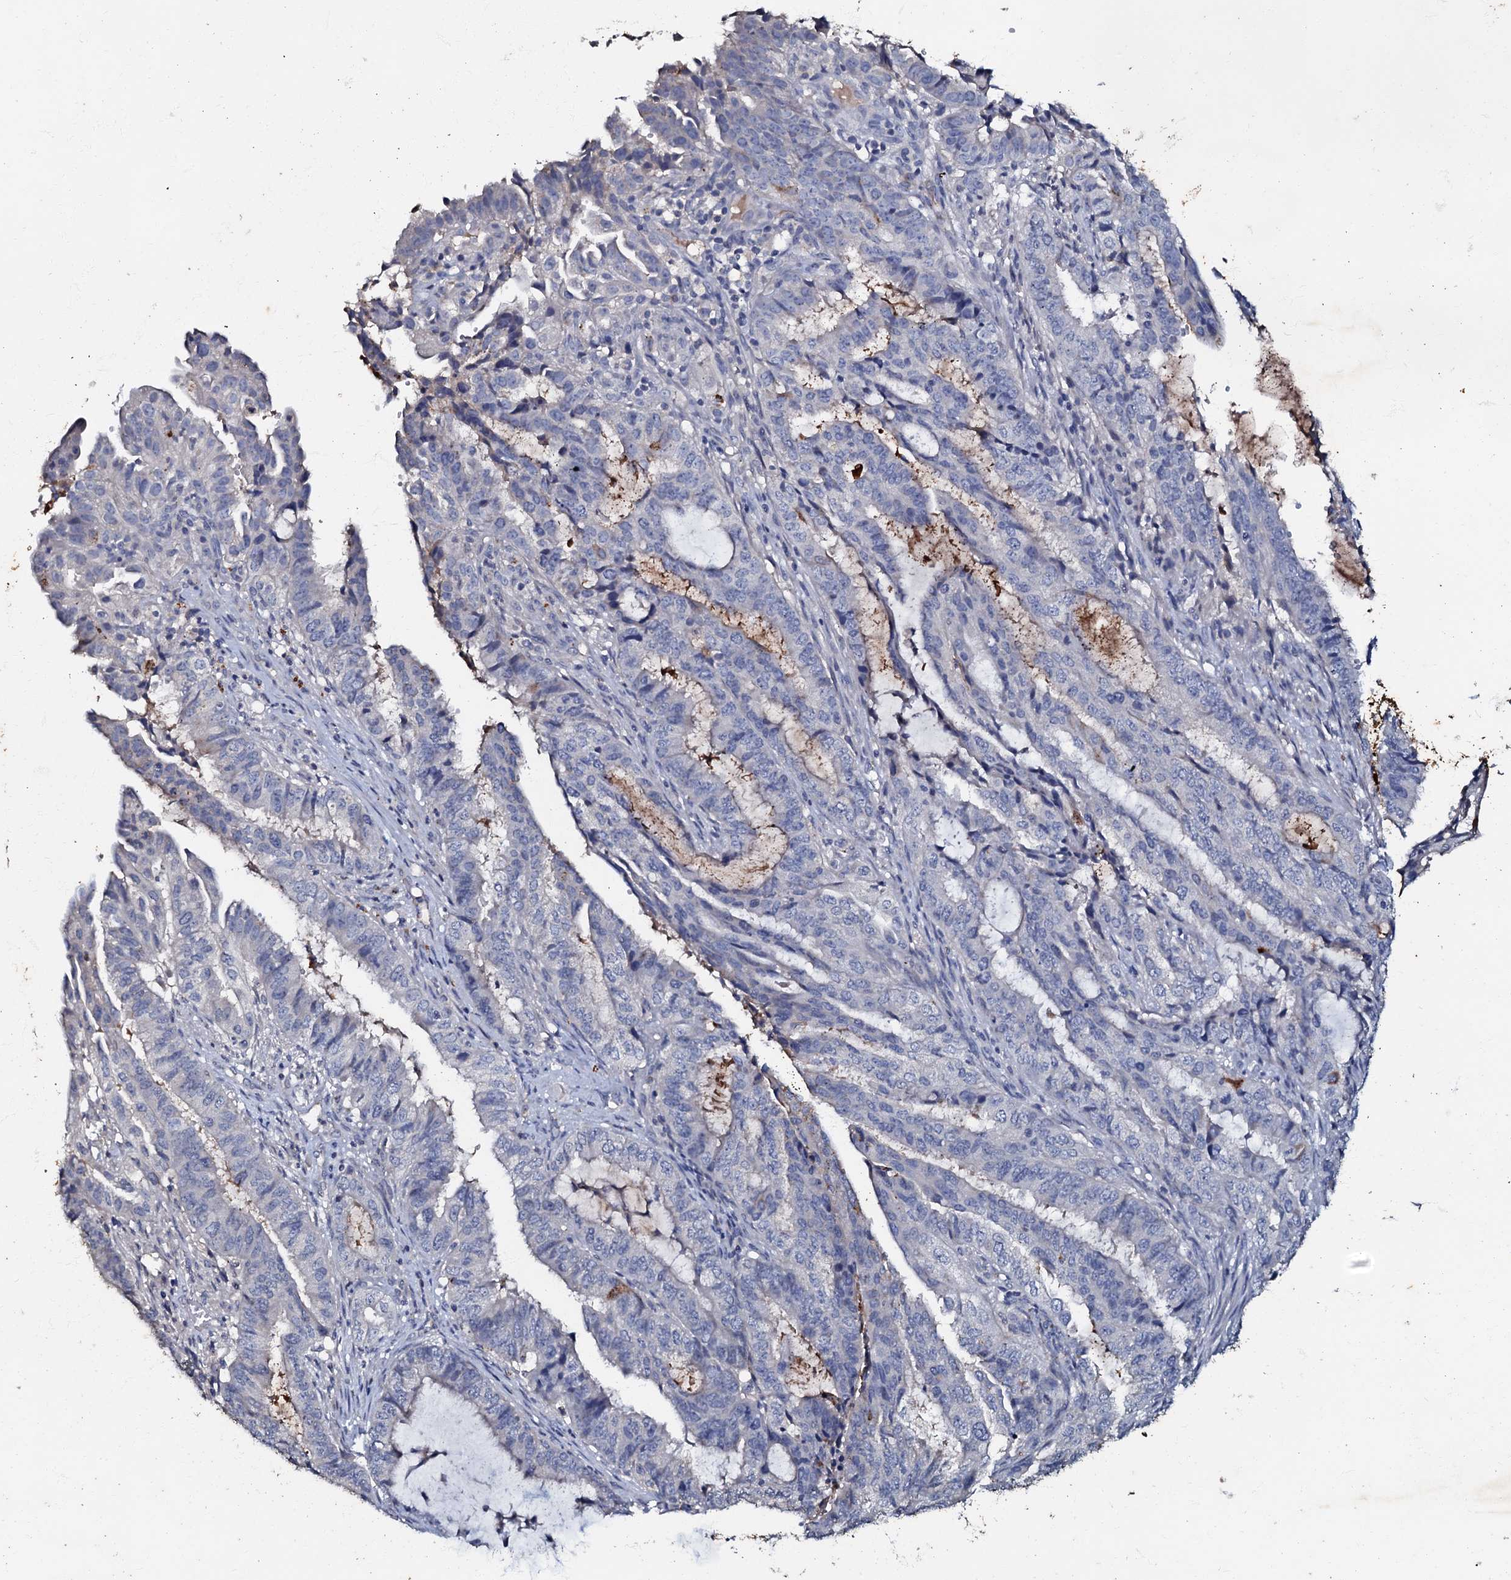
{"staining": {"intensity": "negative", "quantity": "none", "location": "none"}, "tissue": "endometrial cancer", "cell_type": "Tumor cells", "image_type": "cancer", "snomed": [{"axis": "morphology", "description": "Adenocarcinoma, NOS"}, {"axis": "topography", "description": "Endometrium"}], "caption": "Immunohistochemistry (IHC) of human adenocarcinoma (endometrial) demonstrates no positivity in tumor cells.", "gene": "MANSC4", "patient": {"sex": "female", "age": 51}}